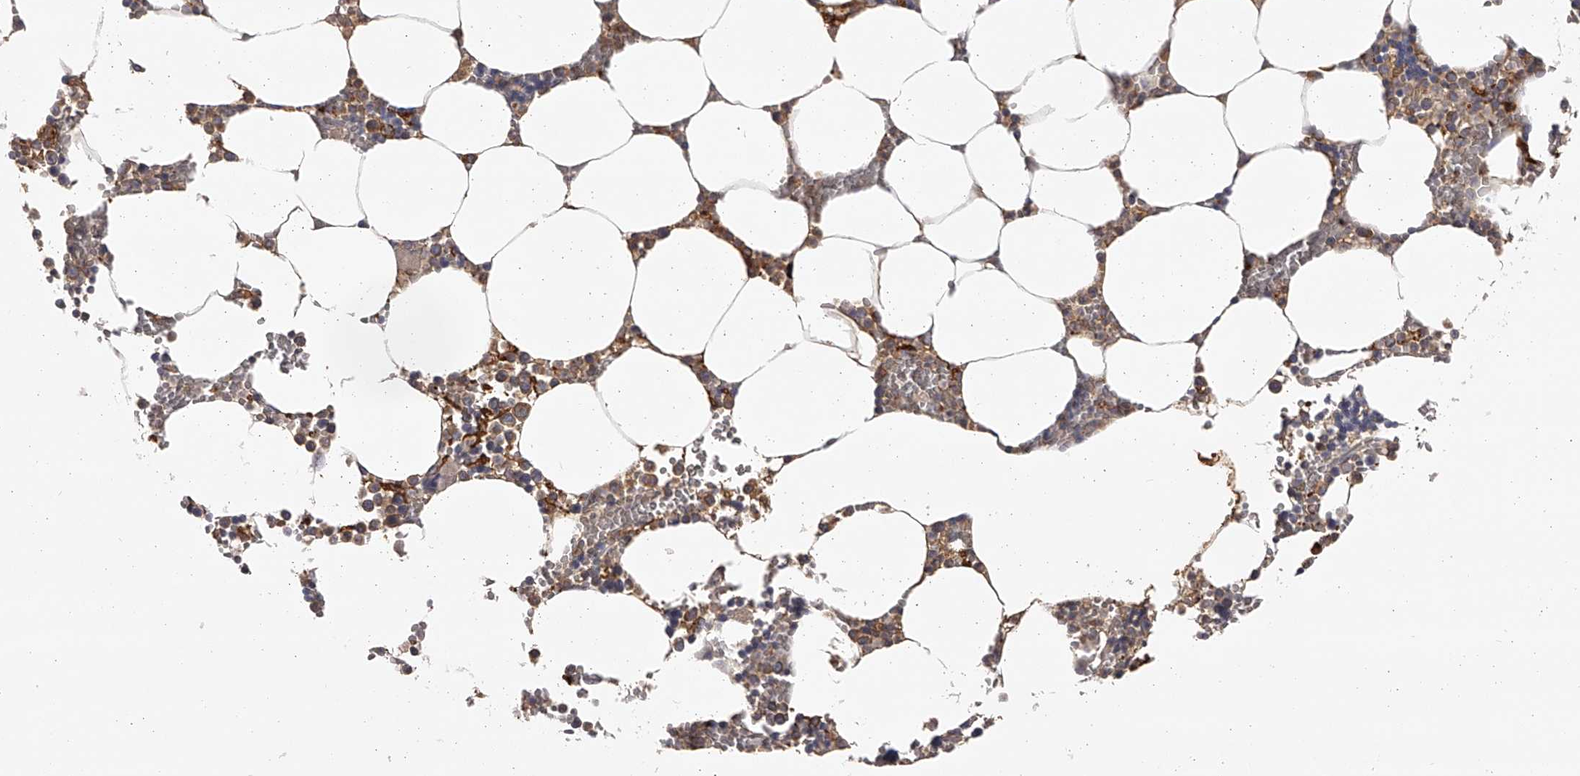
{"staining": {"intensity": "moderate", "quantity": "<25%", "location": "cytoplasmic/membranous"}, "tissue": "bone marrow", "cell_type": "Hematopoietic cells", "image_type": "normal", "snomed": [{"axis": "morphology", "description": "Normal tissue, NOS"}, {"axis": "topography", "description": "Bone marrow"}], "caption": "Immunohistochemistry (IHC) image of normal human bone marrow stained for a protein (brown), which exhibits low levels of moderate cytoplasmic/membranous staining in about <25% of hematopoietic cells.", "gene": "TNN", "patient": {"sex": "male", "age": 70}}